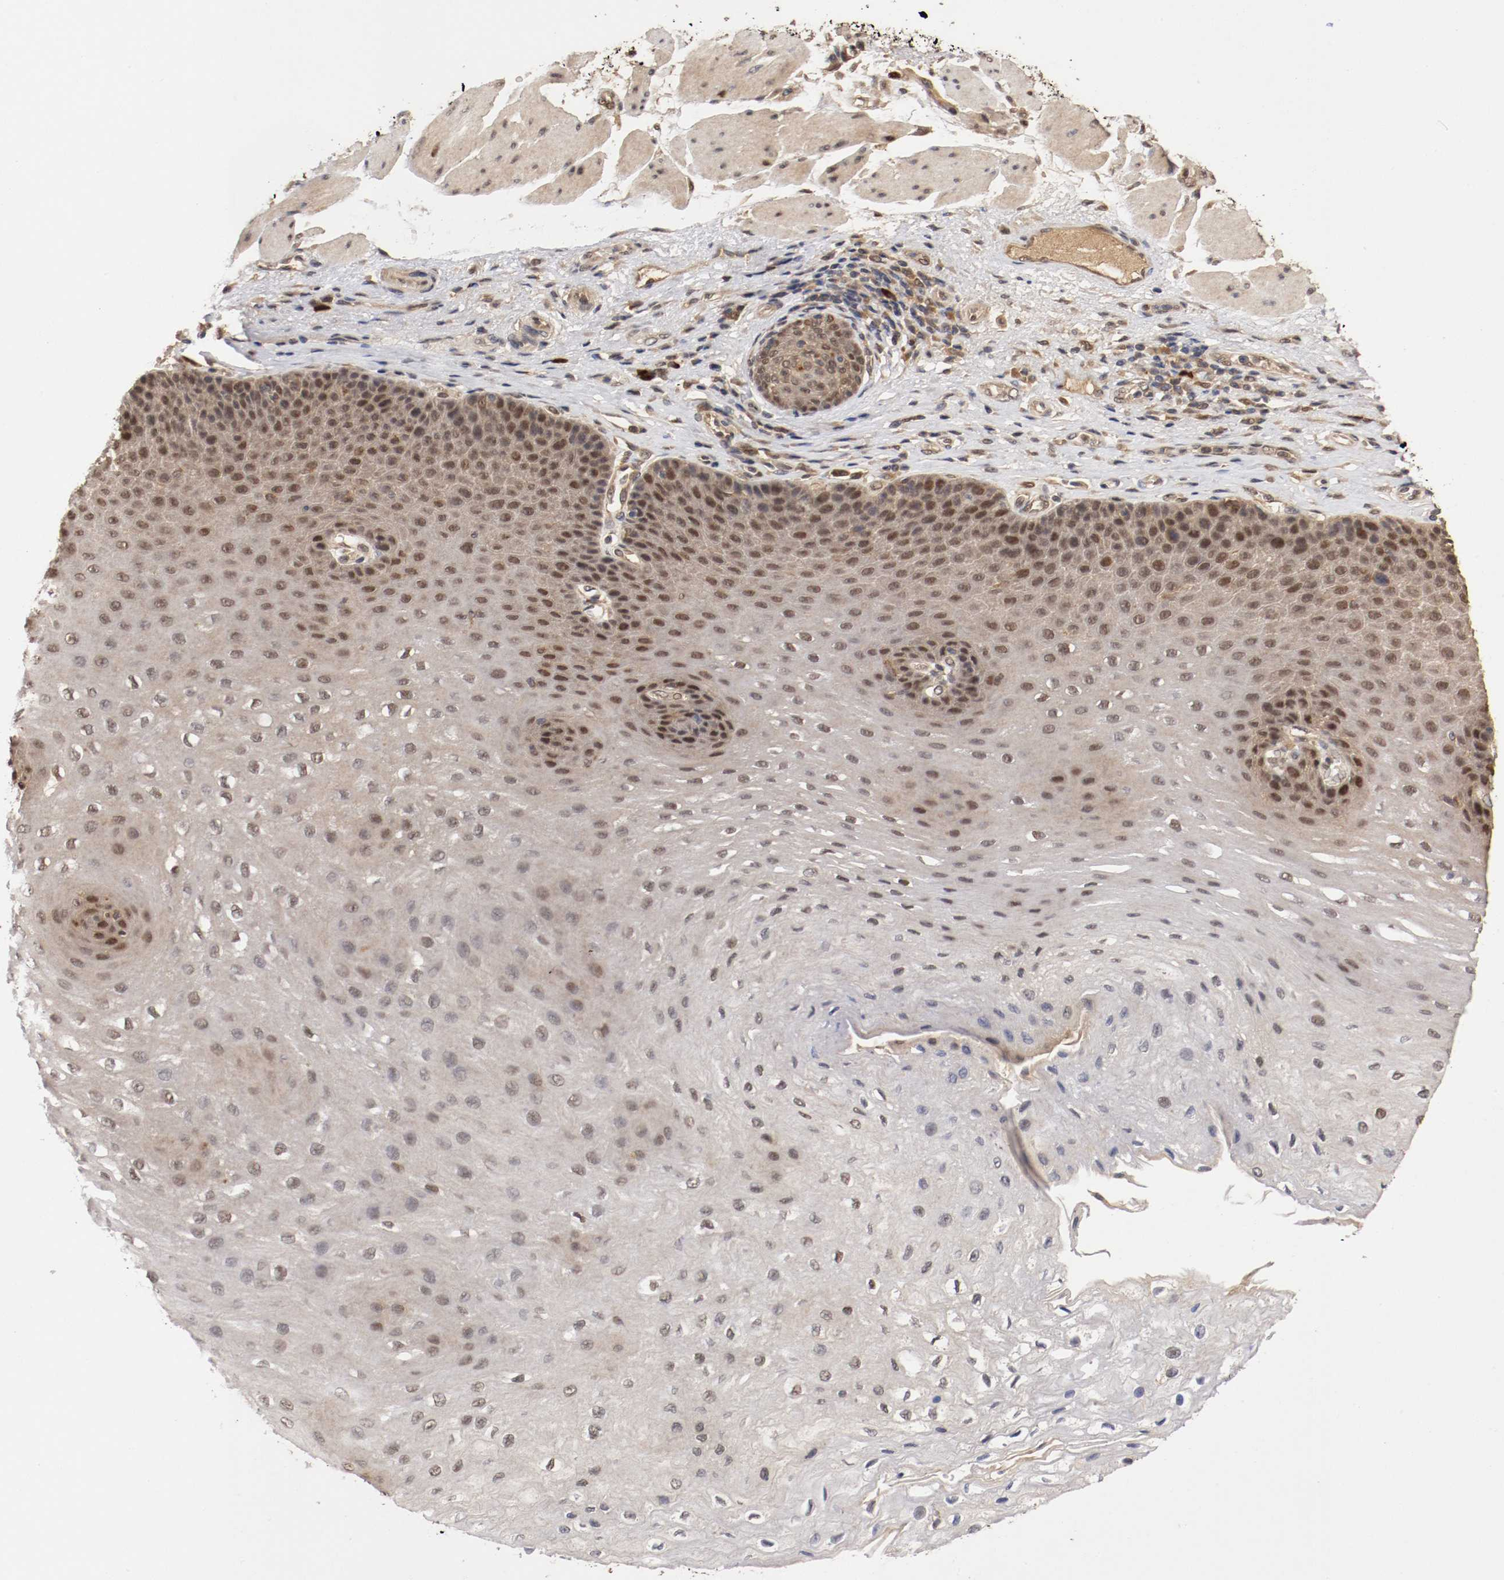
{"staining": {"intensity": "moderate", "quantity": ">75%", "location": "cytoplasmic/membranous,nuclear"}, "tissue": "esophagus", "cell_type": "Squamous epithelial cells", "image_type": "normal", "snomed": [{"axis": "morphology", "description": "Normal tissue, NOS"}, {"axis": "topography", "description": "Esophagus"}], "caption": "Immunohistochemistry photomicrograph of benign esophagus stained for a protein (brown), which reveals medium levels of moderate cytoplasmic/membranous,nuclear staining in approximately >75% of squamous epithelial cells.", "gene": "DNMT3B", "patient": {"sex": "female", "age": 72}}